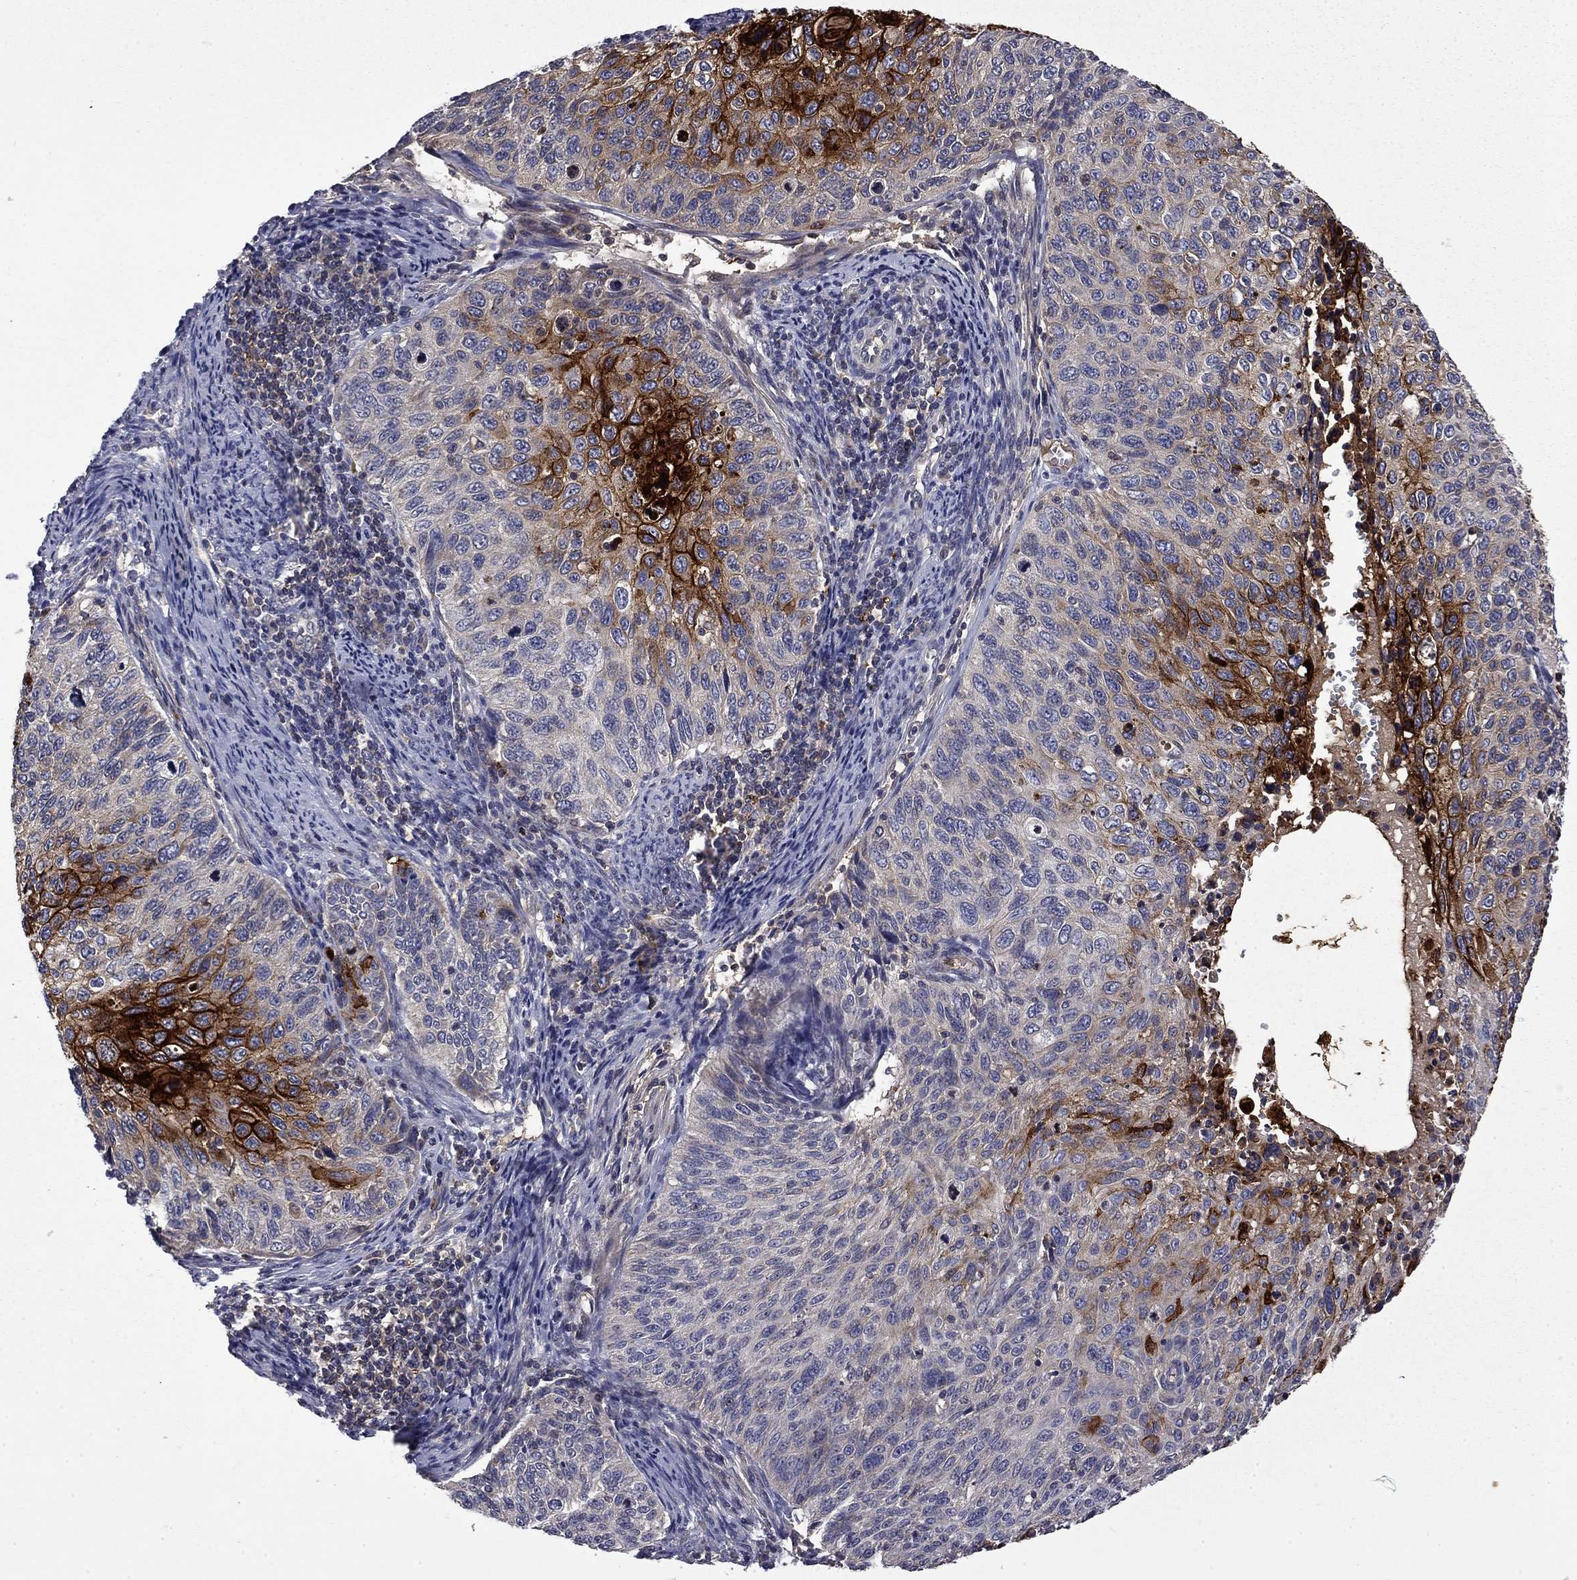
{"staining": {"intensity": "strong", "quantity": "<25%", "location": "cytoplasmic/membranous"}, "tissue": "cervical cancer", "cell_type": "Tumor cells", "image_type": "cancer", "snomed": [{"axis": "morphology", "description": "Squamous cell carcinoma, NOS"}, {"axis": "topography", "description": "Cervix"}], "caption": "Protein expression analysis of cervical cancer demonstrates strong cytoplasmic/membranous expression in approximately <25% of tumor cells.", "gene": "CEACAM7", "patient": {"sex": "female", "age": 70}}